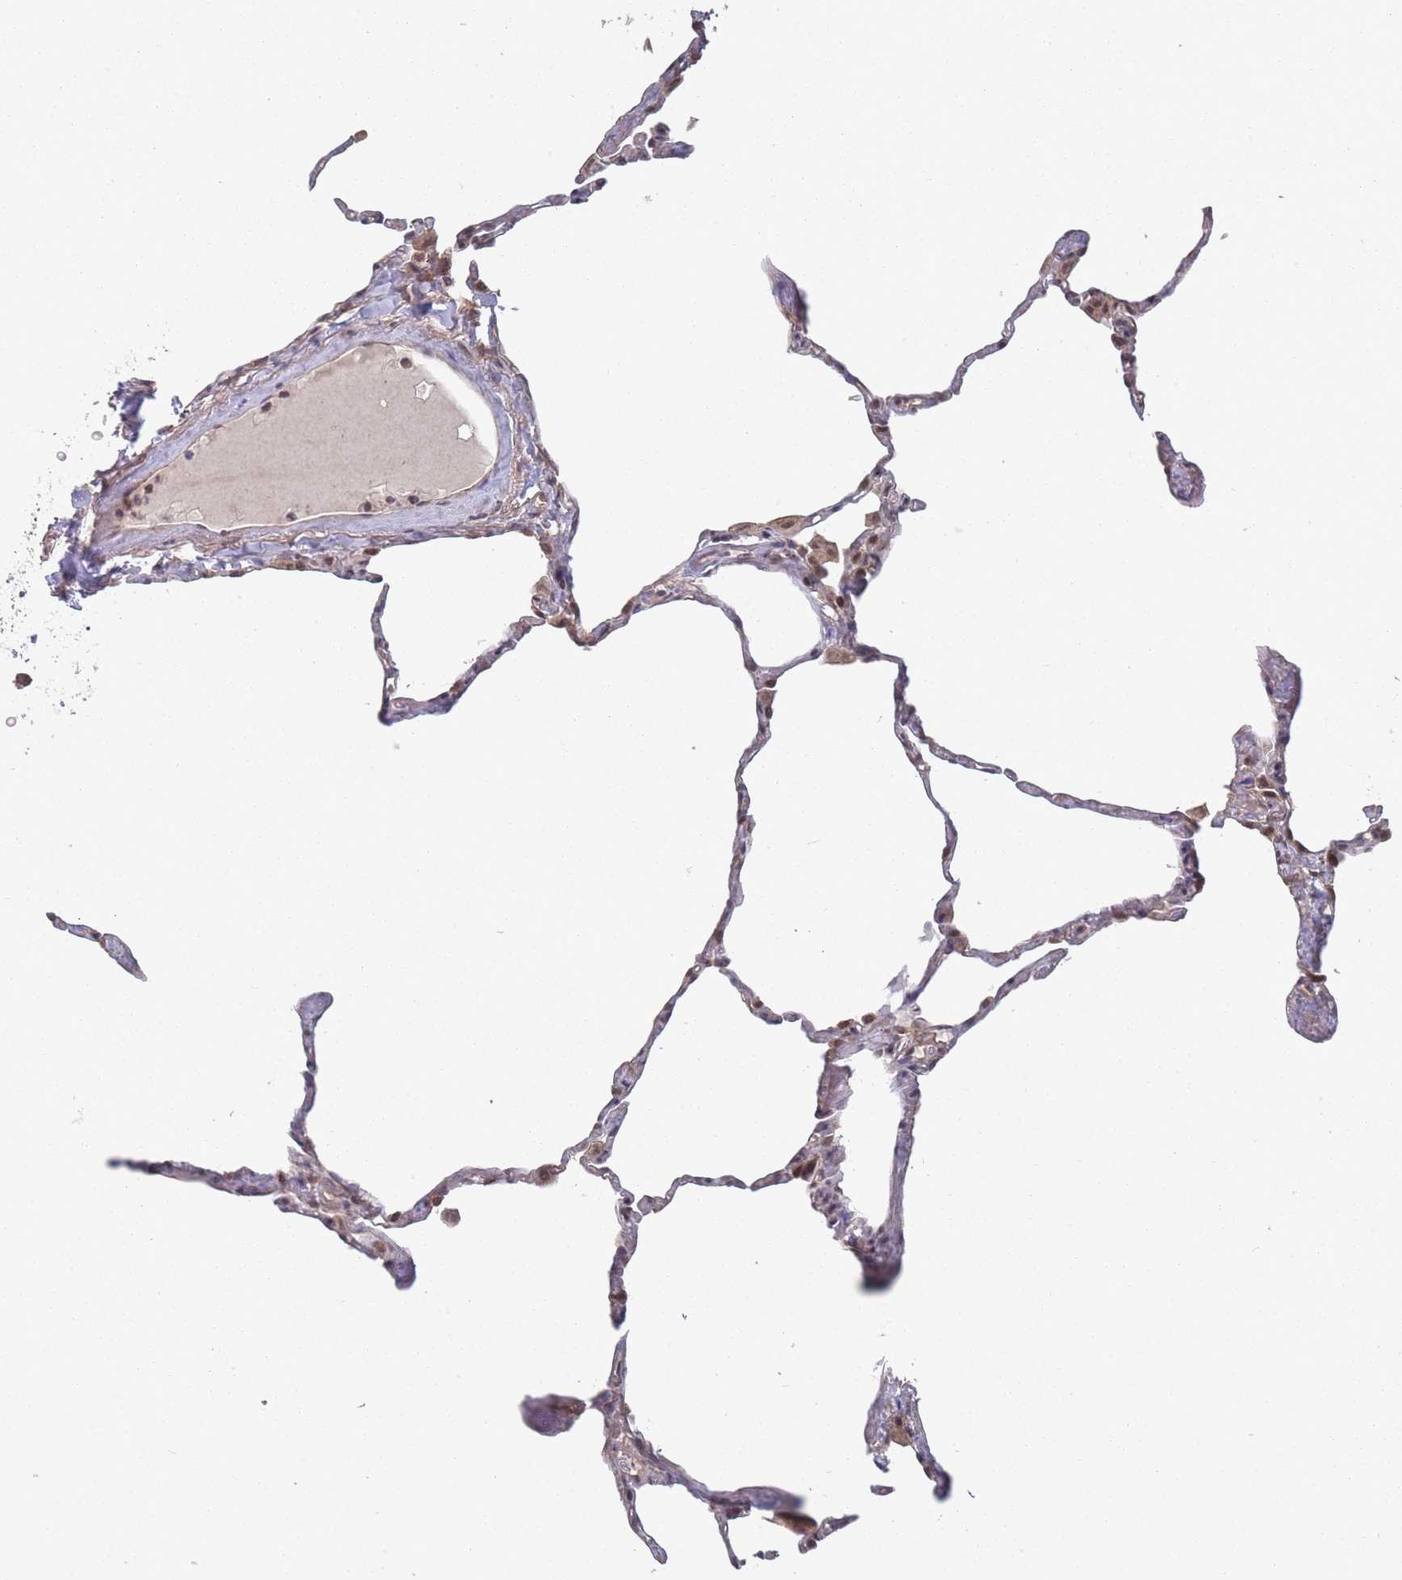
{"staining": {"intensity": "moderate", "quantity": "25%-75%", "location": "nuclear"}, "tissue": "lung", "cell_type": "Alveolar cells", "image_type": "normal", "snomed": [{"axis": "morphology", "description": "Normal tissue, NOS"}, {"axis": "topography", "description": "Lung"}], "caption": "Immunohistochemistry (IHC) (DAB) staining of unremarkable human lung demonstrates moderate nuclear protein staining in about 25%-75% of alveolar cells. Nuclei are stained in blue.", "gene": "CNTRL", "patient": {"sex": "male", "age": 65}}